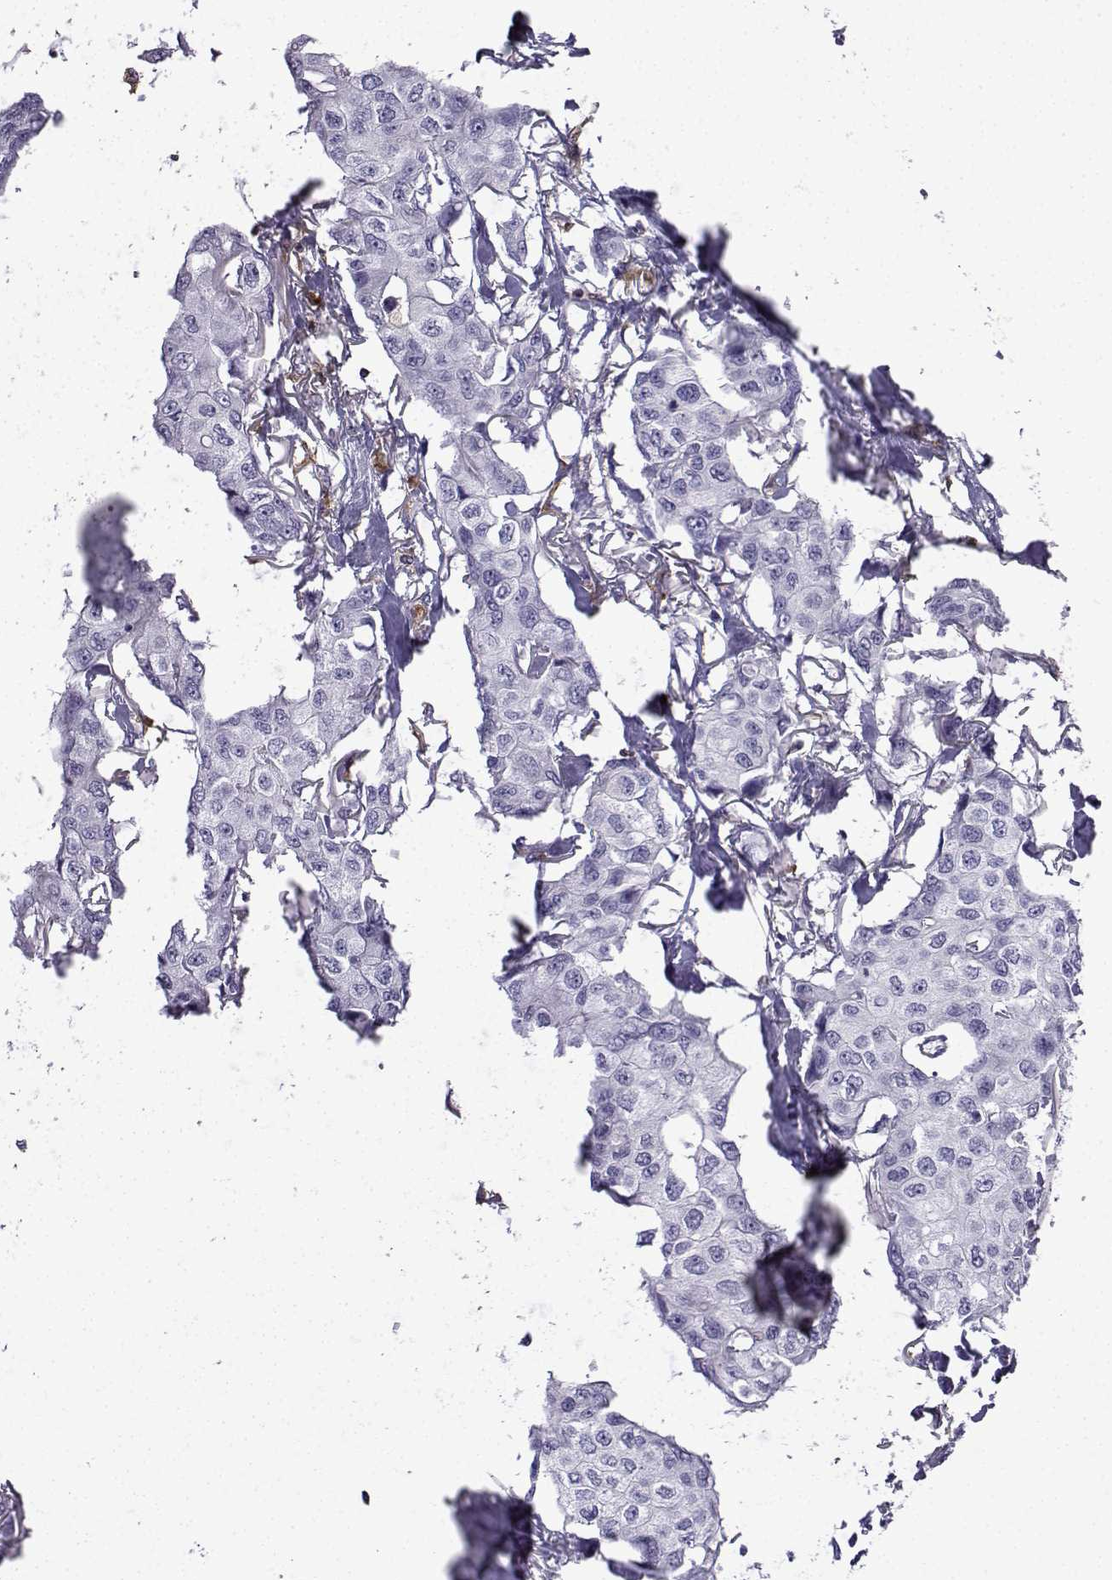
{"staining": {"intensity": "negative", "quantity": "none", "location": "none"}, "tissue": "breast cancer", "cell_type": "Tumor cells", "image_type": "cancer", "snomed": [{"axis": "morphology", "description": "Duct carcinoma"}, {"axis": "topography", "description": "Breast"}], "caption": "Immunohistochemistry (IHC) histopathology image of human breast infiltrating ductal carcinoma stained for a protein (brown), which demonstrates no staining in tumor cells. Brightfield microscopy of immunohistochemistry stained with DAB (brown) and hematoxylin (blue), captured at high magnification.", "gene": "DOCK10", "patient": {"sex": "female", "age": 80}}